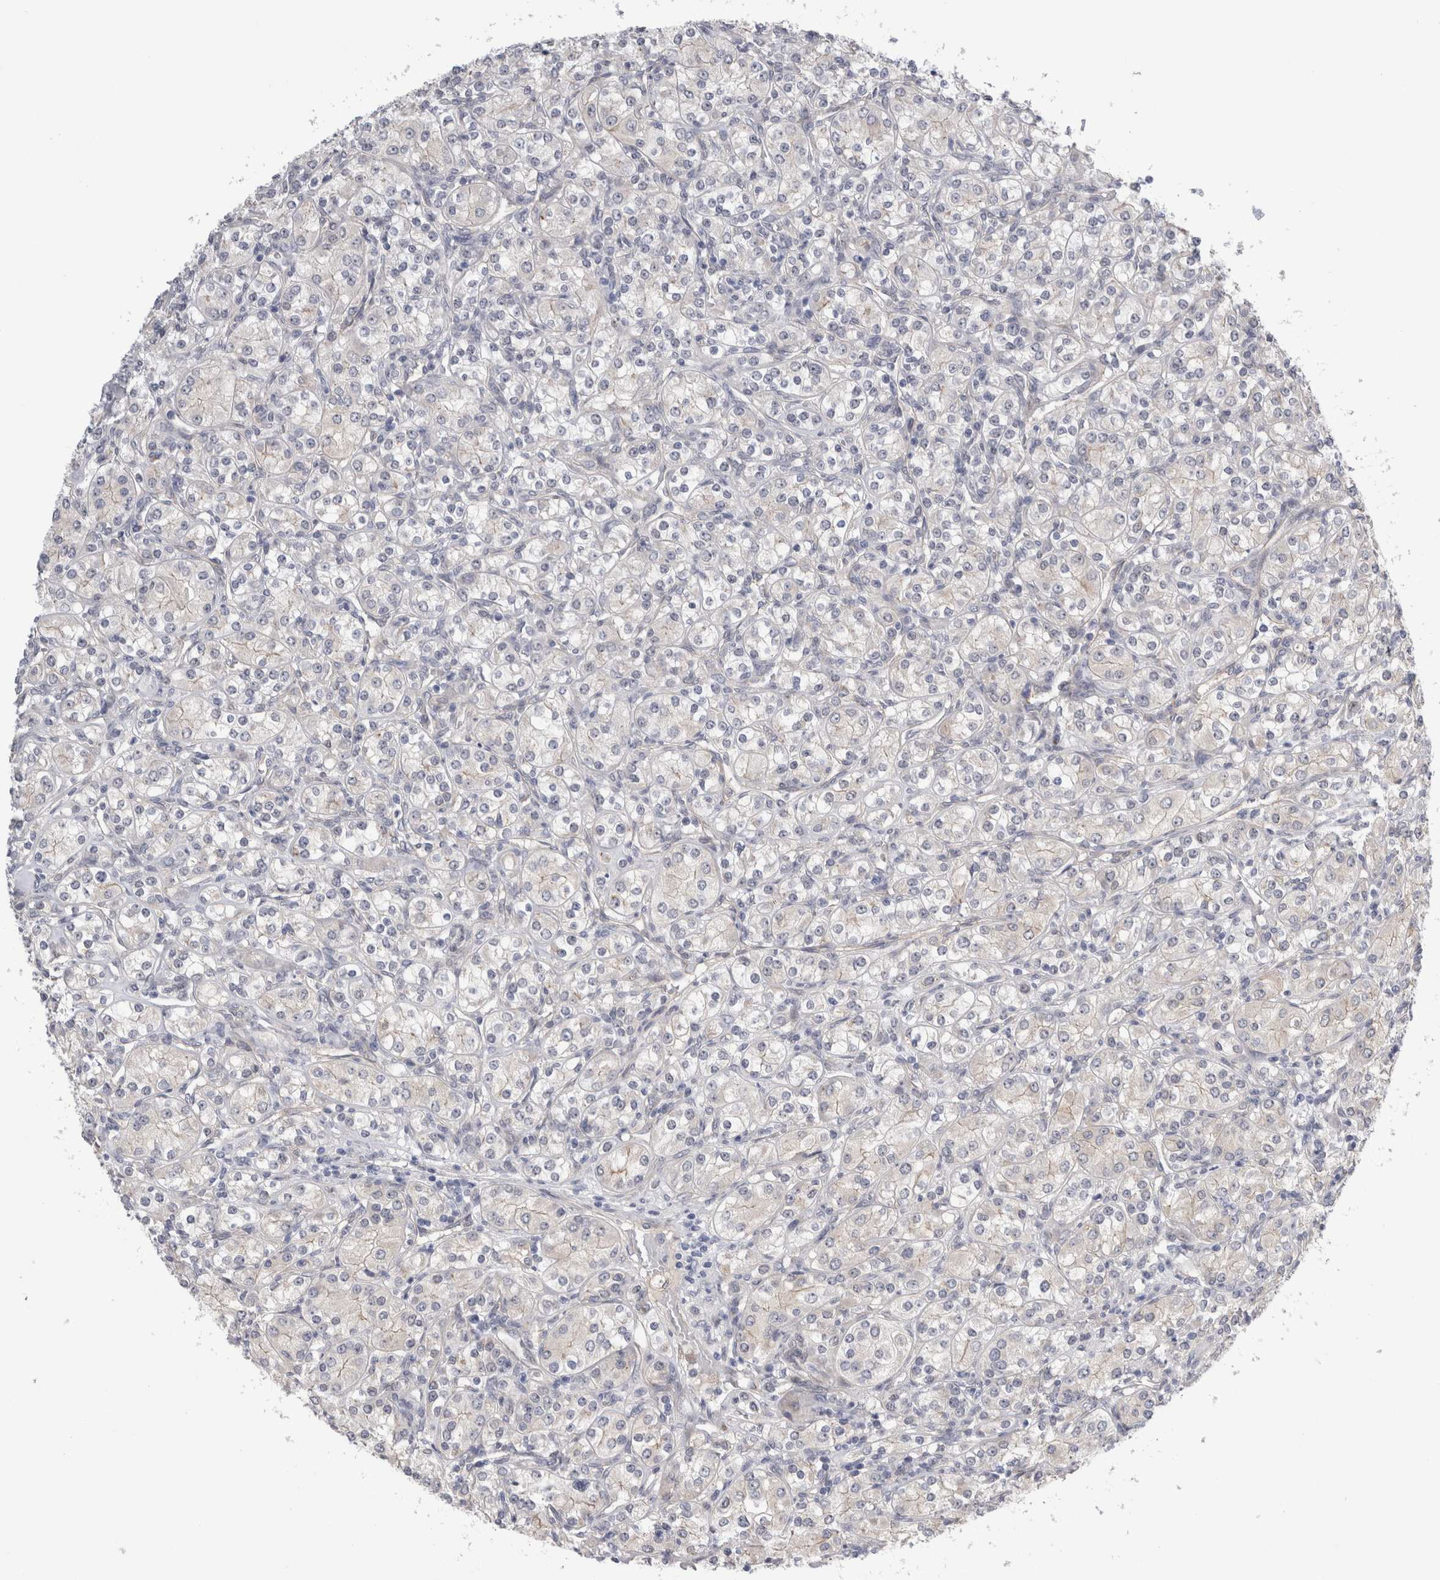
{"staining": {"intensity": "negative", "quantity": "none", "location": "none"}, "tissue": "renal cancer", "cell_type": "Tumor cells", "image_type": "cancer", "snomed": [{"axis": "morphology", "description": "Adenocarcinoma, NOS"}, {"axis": "topography", "description": "Kidney"}], "caption": "Tumor cells show no significant protein staining in renal cancer.", "gene": "TAFA5", "patient": {"sex": "male", "age": 77}}